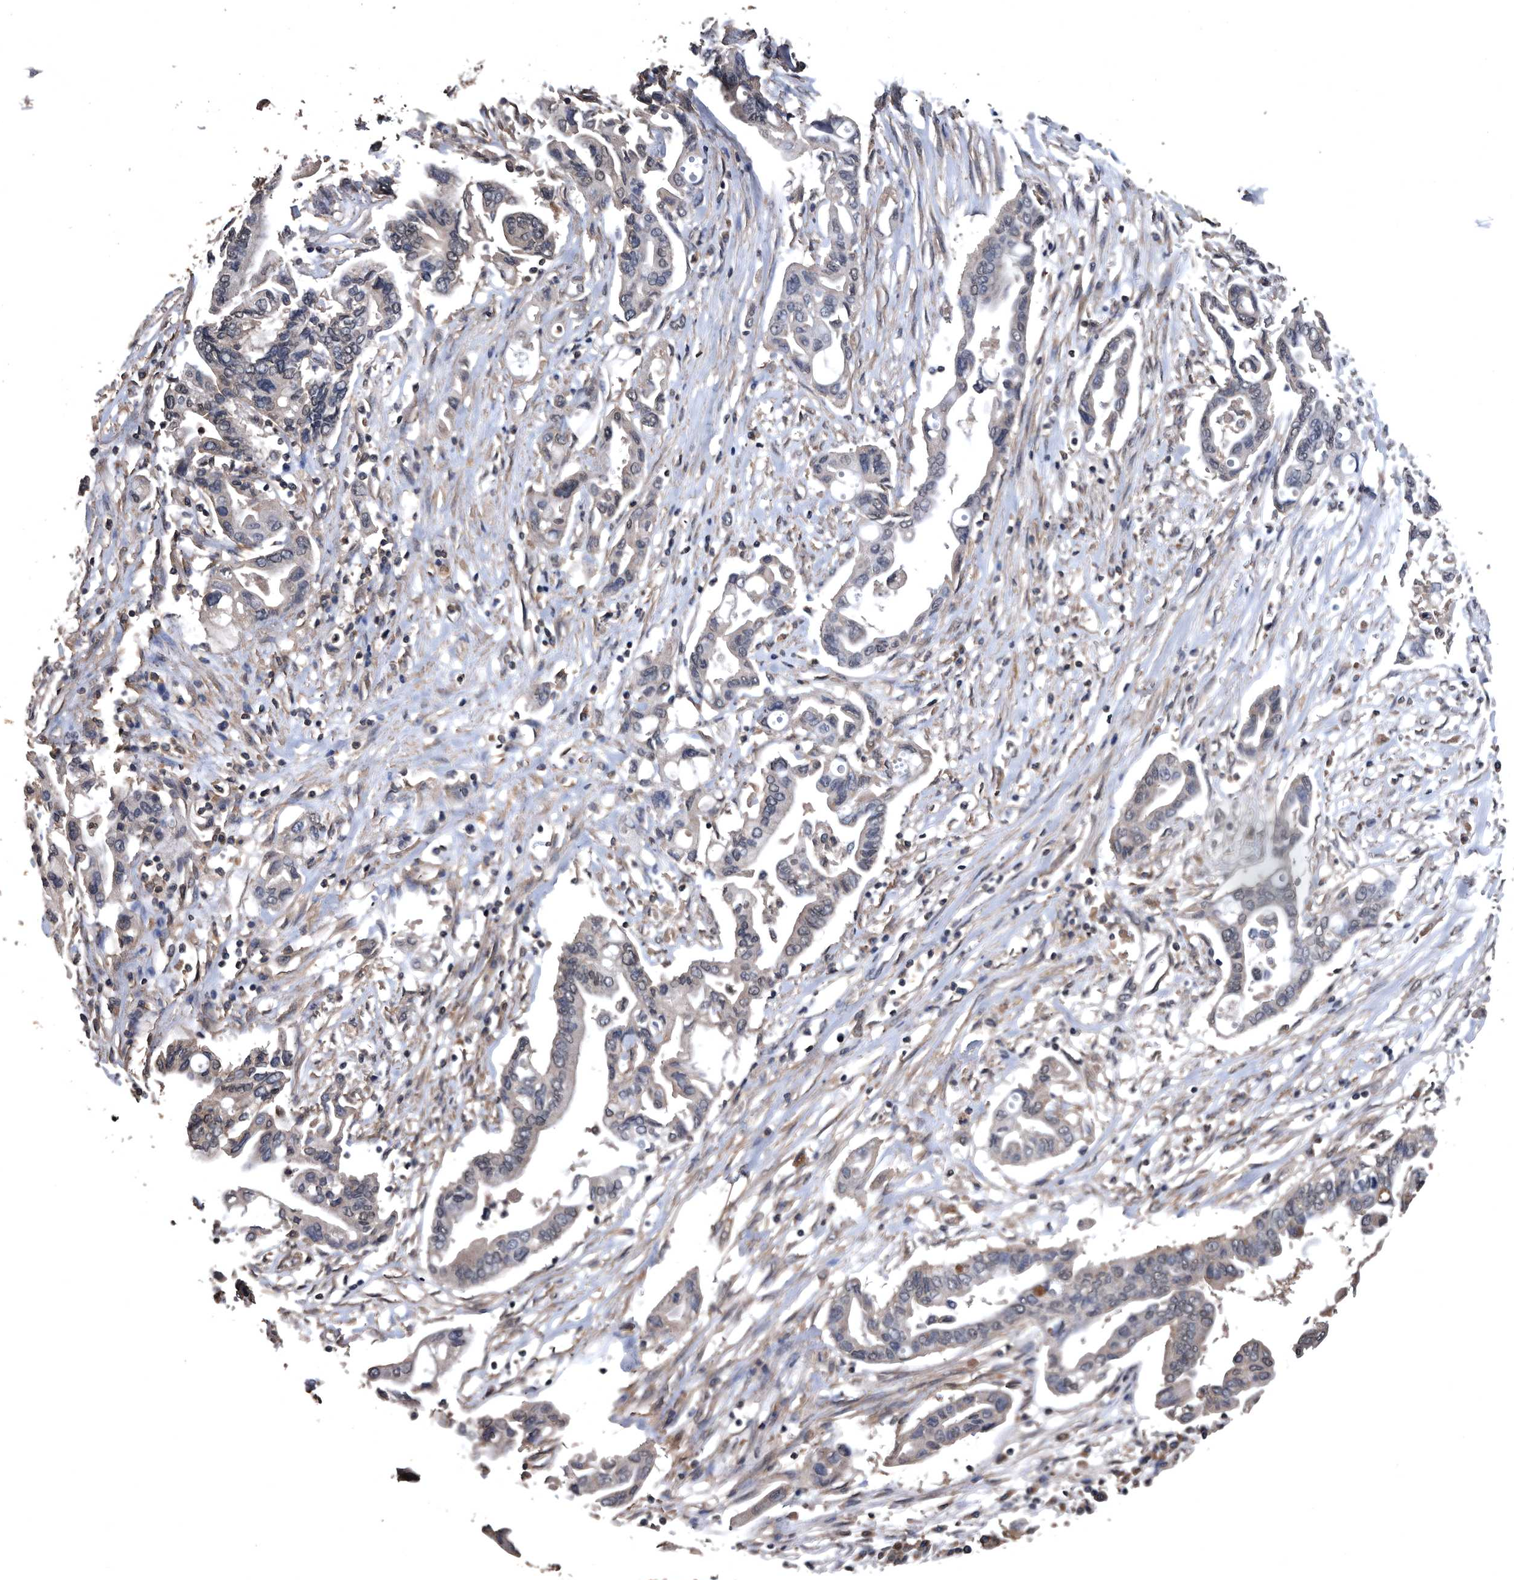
{"staining": {"intensity": "weak", "quantity": "<25%", "location": "cytoplasmic/membranous"}, "tissue": "pancreatic cancer", "cell_type": "Tumor cells", "image_type": "cancer", "snomed": [{"axis": "morphology", "description": "Adenocarcinoma, NOS"}, {"axis": "topography", "description": "Pancreas"}], "caption": "High power microscopy image of an immunohistochemistry micrograph of pancreatic cancer (adenocarcinoma), revealing no significant expression in tumor cells.", "gene": "NRBP1", "patient": {"sex": "female", "age": 57}}